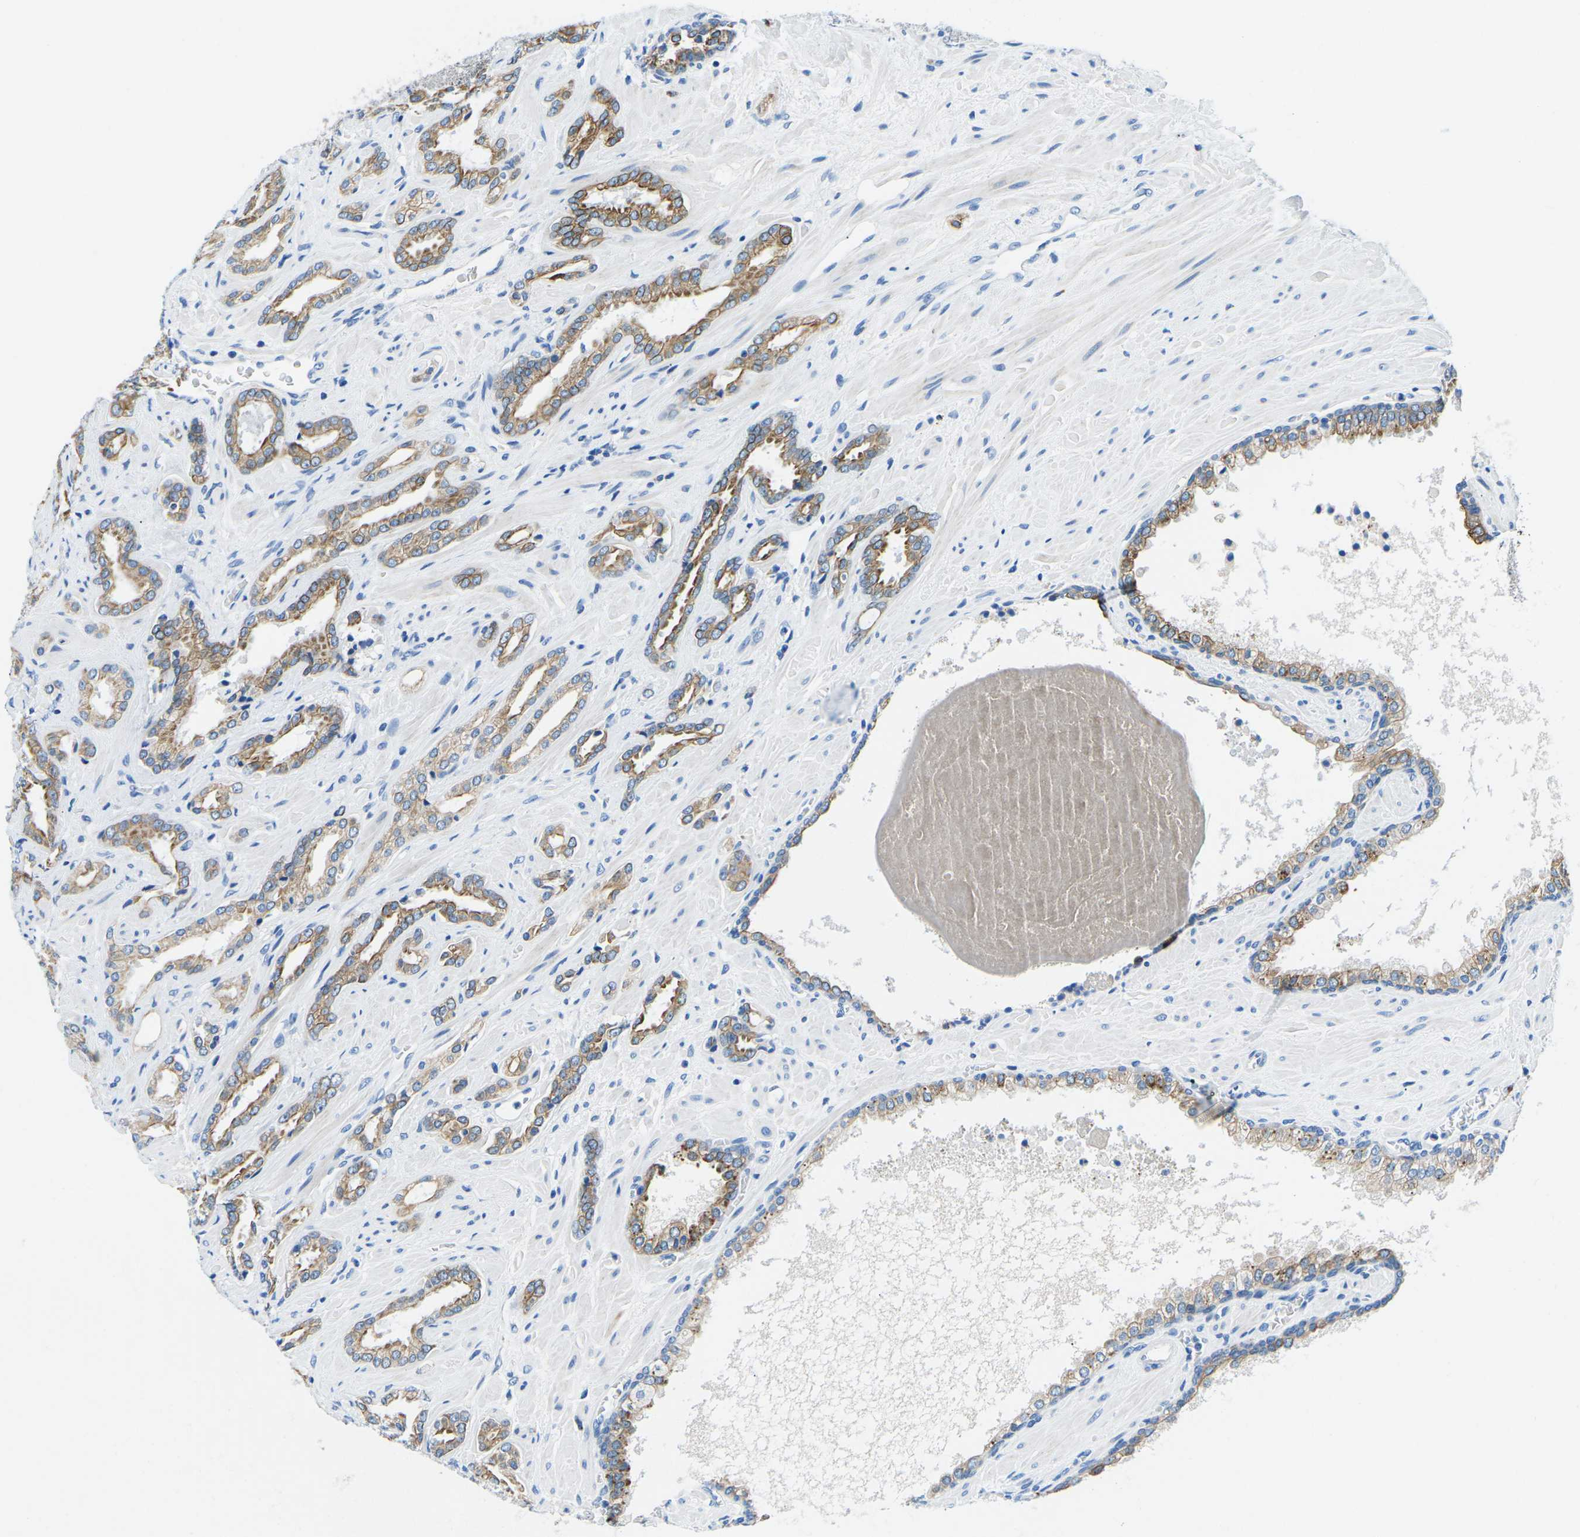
{"staining": {"intensity": "moderate", "quantity": ">75%", "location": "cytoplasmic/membranous"}, "tissue": "prostate cancer", "cell_type": "Tumor cells", "image_type": "cancer", "snomed": [{"axis": "morphology", "description": "Adenocarcinoma, High grade"}, {"axis": "topography", "description": "Prostate"}], "caption": "Immunohistochemical staining of prostate adenocarcinoma (high-grade) shows medium levels of moderate cytoplasmic/membranous protein positivity in approximately >75% of tumor cells. The protein is stained brown, and the nuclei are stained in blue (DAB (3,3'-diaminobenzidine) IHC with brightfield microscopy, high magnification).", "gene": "TM6SF1", "patient": {"sex": "male", "age": 64}}